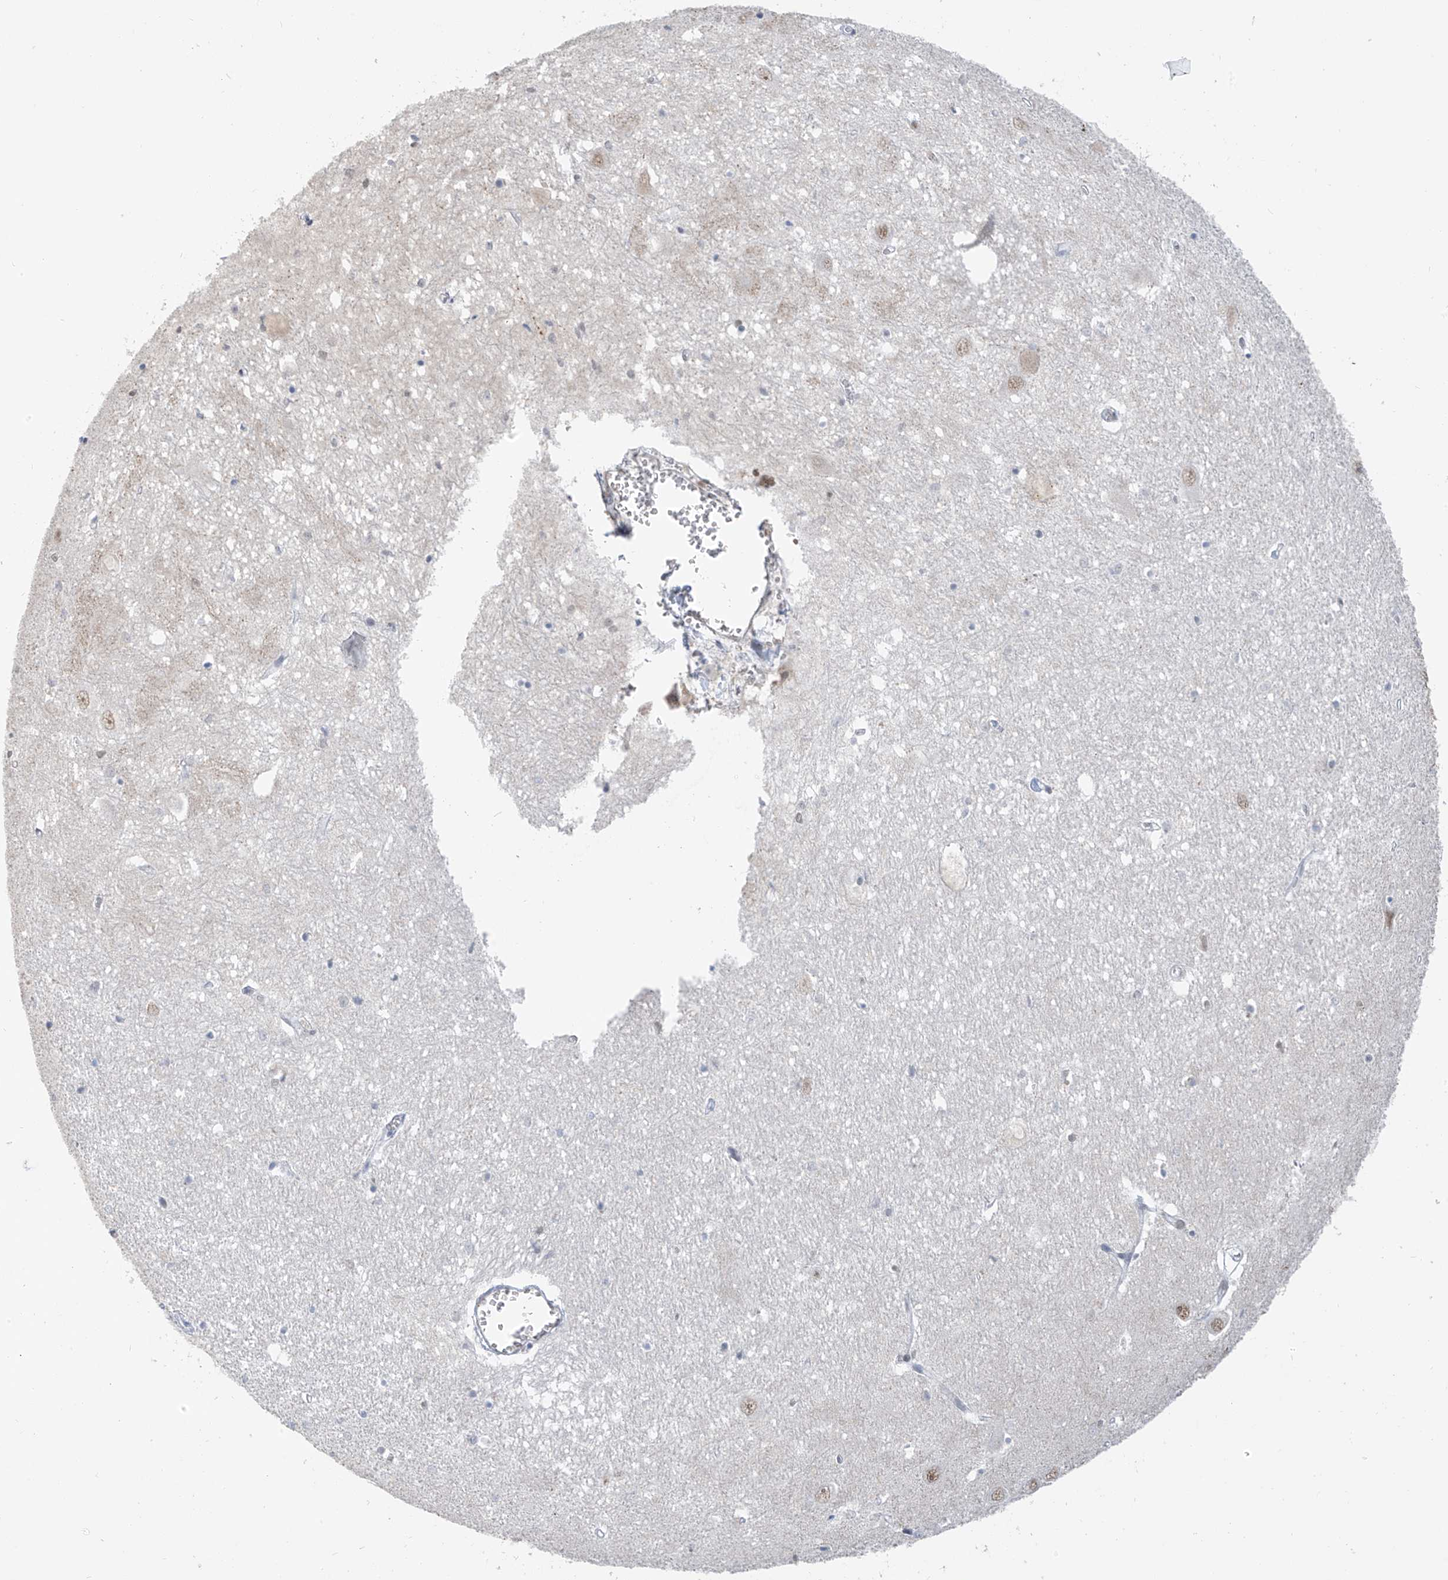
{"staining": {"intensity": "negative", "quantity": "none", "location": "none"}, "tissue": "hippocampus", "cell_type": "Glial cells", "image_type": "normal", "snomed": [{"axis": "morphology", "description": "Normal tissue, NOS"}, {"axis": "topography", "description": "Hippocampus"}], "caption": "Immunohistochemistry of benign human hippocampus reveals no positivity in glial cells.", "gene": "MCM9", "patient": {"sex": "female", "age": 64}}